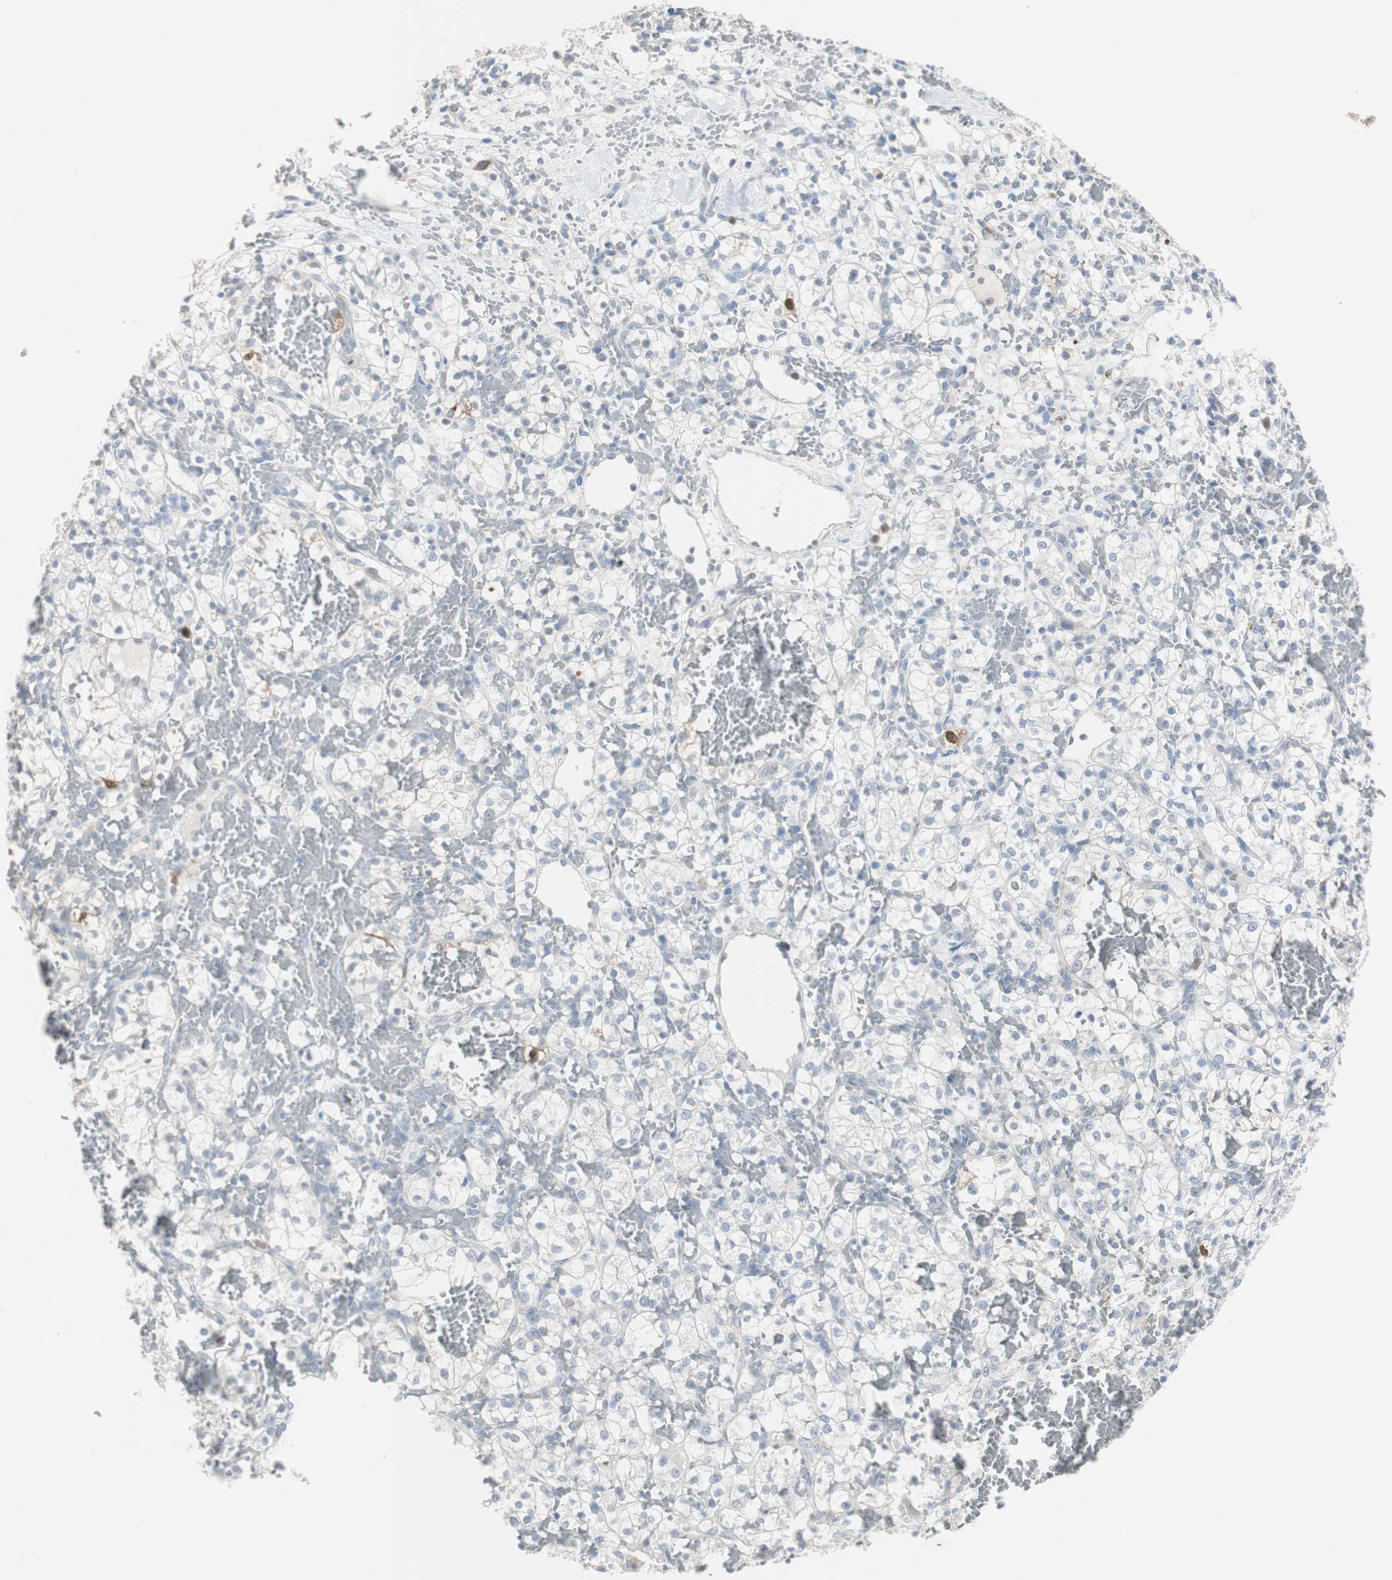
{"staining": {"intensity": "negative", "quantity": "none", "location": "none"}, "tissue": "renal cancer", "cell_type": "Tumor cells", "image_type": "cancer", "snomed": [{"axis": "morphology", "description": "Adenocarcinoma, NOS"}, {"axis": "topography", "description": "Kidney"}], "caption": "Protein analysis of renal adenocarcinoma demonstrates no significant staining in tumor cells.", "gene": "TK1", "patient": {"sex": "female", "age": 60}}